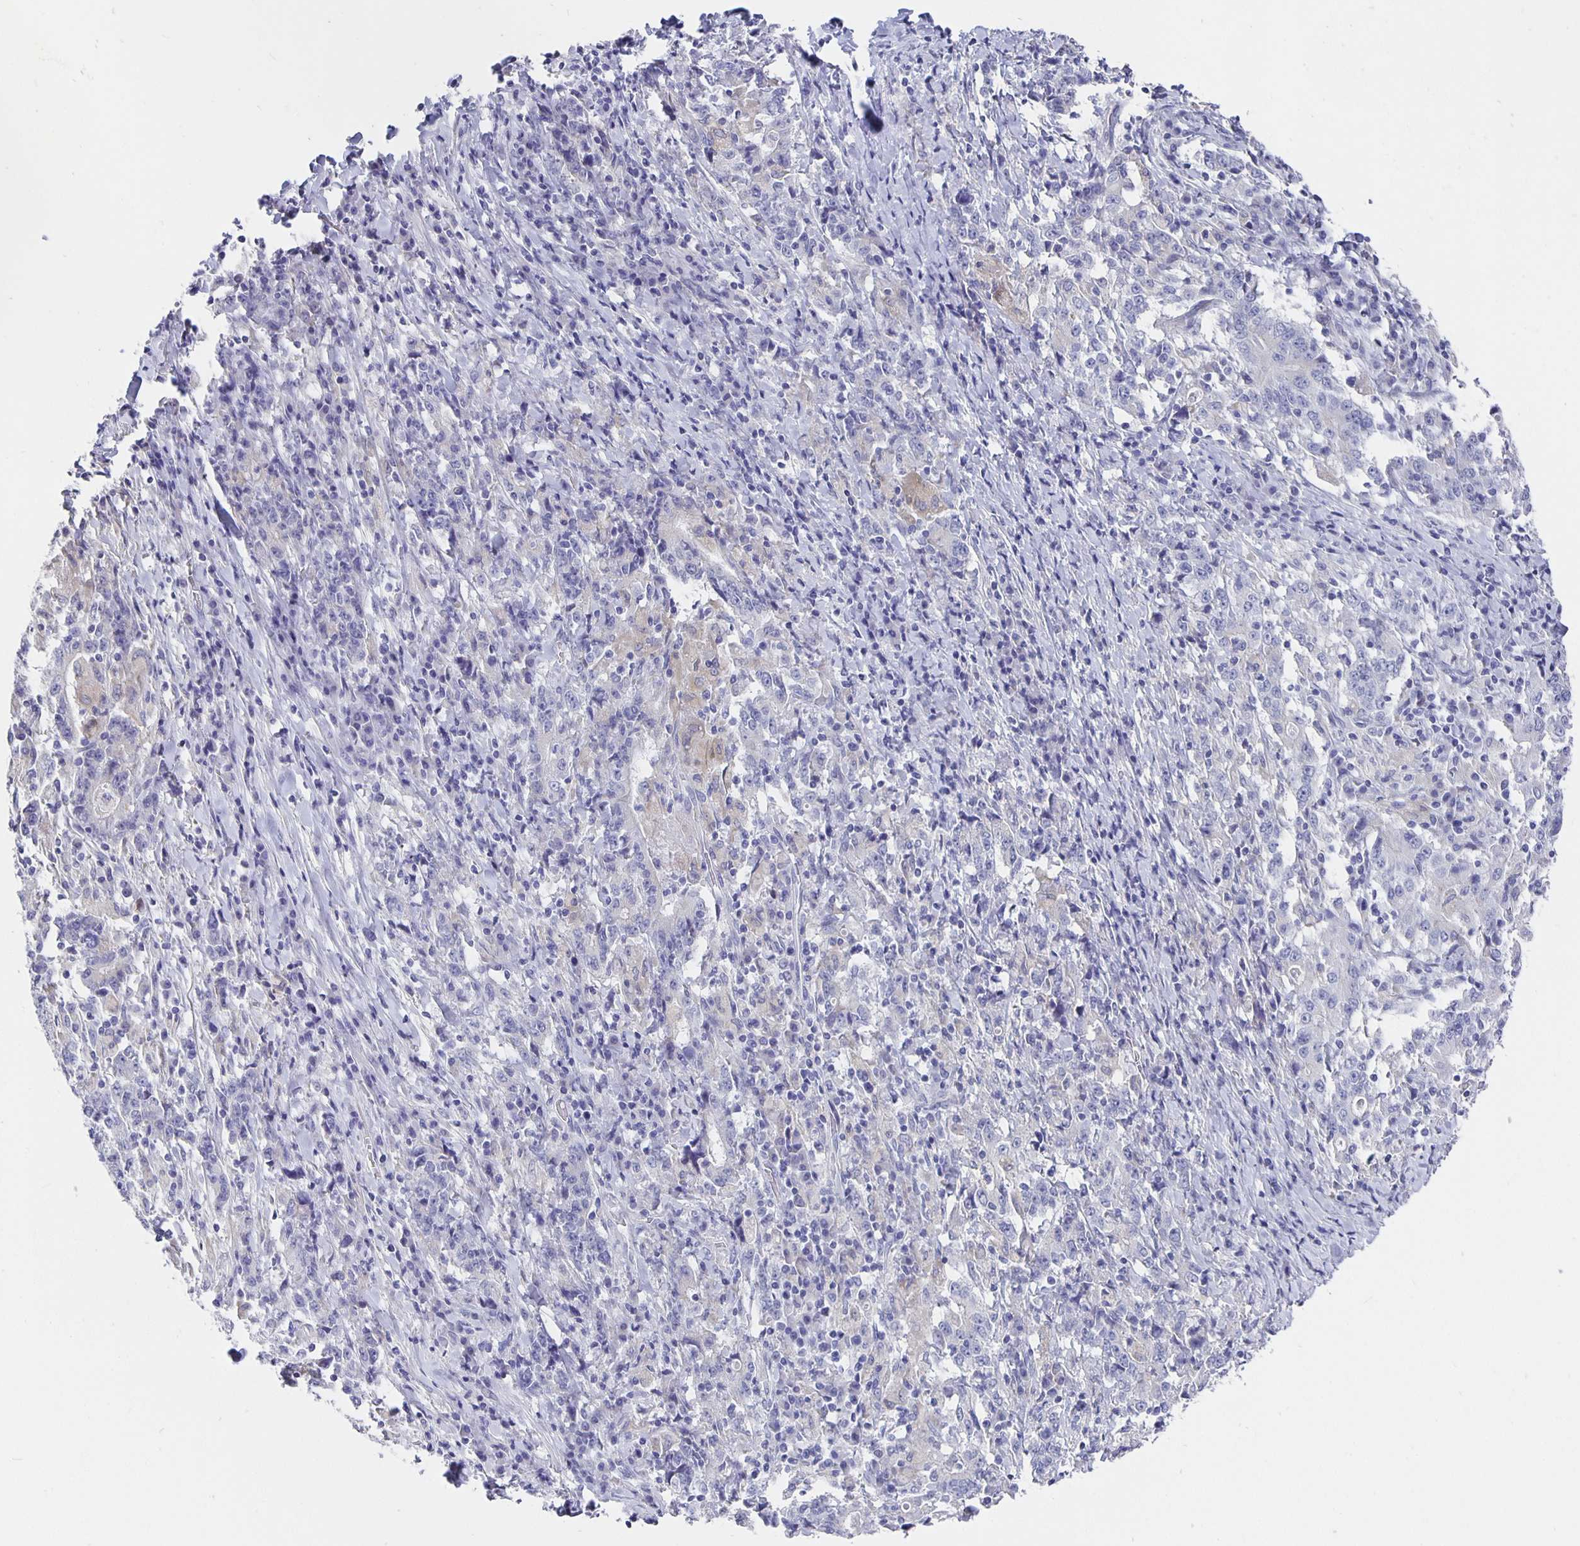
{"staining": {"intensity": "negative", "quantity": "none", "location": "none"}, "tissue": "stomach cancer", "cell_type": "Tumor cells", "image_type": "cancer", "snomed": [{"axis": "morphology", "description": "Normal tissue, NOS"}, {"axis": "morphology", "description": "Adenocarcinoma, NOS"}, {"axis": "topography", "description": "Stomach, upper"}, {"axis": "topography", "description": "Stomach"}], "caption": "Immunohistochemistry histopathology image of human stomach cancer (adenocarcinoma) stained for a protein (brown), which displays no positivity in tumor cells.", "gene": "CFAP74", "patient": {"sex": "male", "age": 59}}